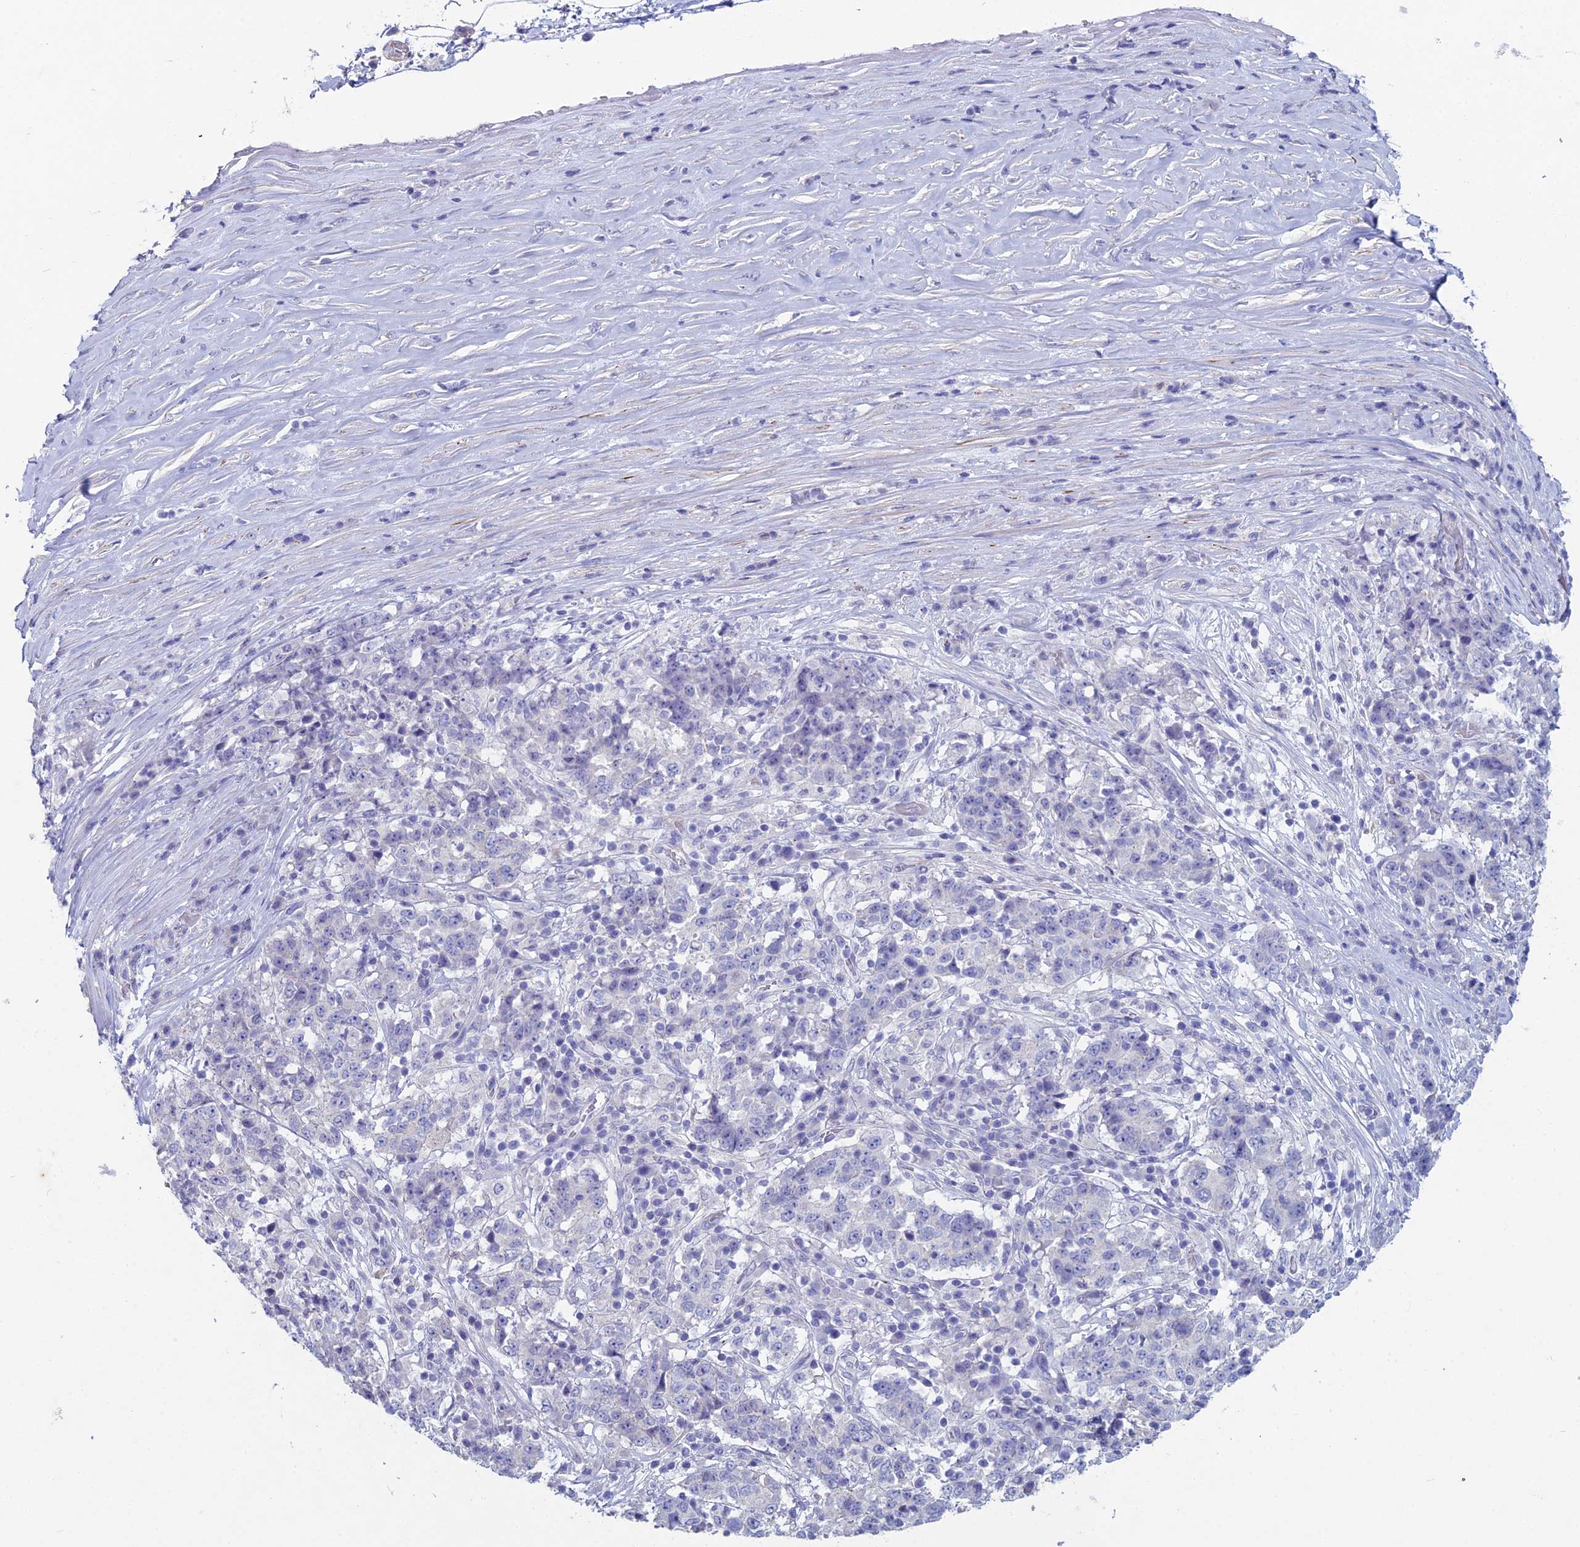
{"staining": {"intensity": "negative", "quantity": "none", "location": "none"}, "tissue": "stomach cancer", "cell_type": "Tumor cells", "image_type": "cancer", "snomed": [{"axis": "morphology", "description": "Adenocarcinoma, NOS"}, {"axis": "topography", "description": "Stomach"}], "caption": "Protein analysis of stomach adenocarcinoma reveals no significant expression in tumor cells. (DAB immunohistochemistry (IHC), high magnification).", "gene": "NCAM1", "patient": {"sex": "male", "age": 59}}